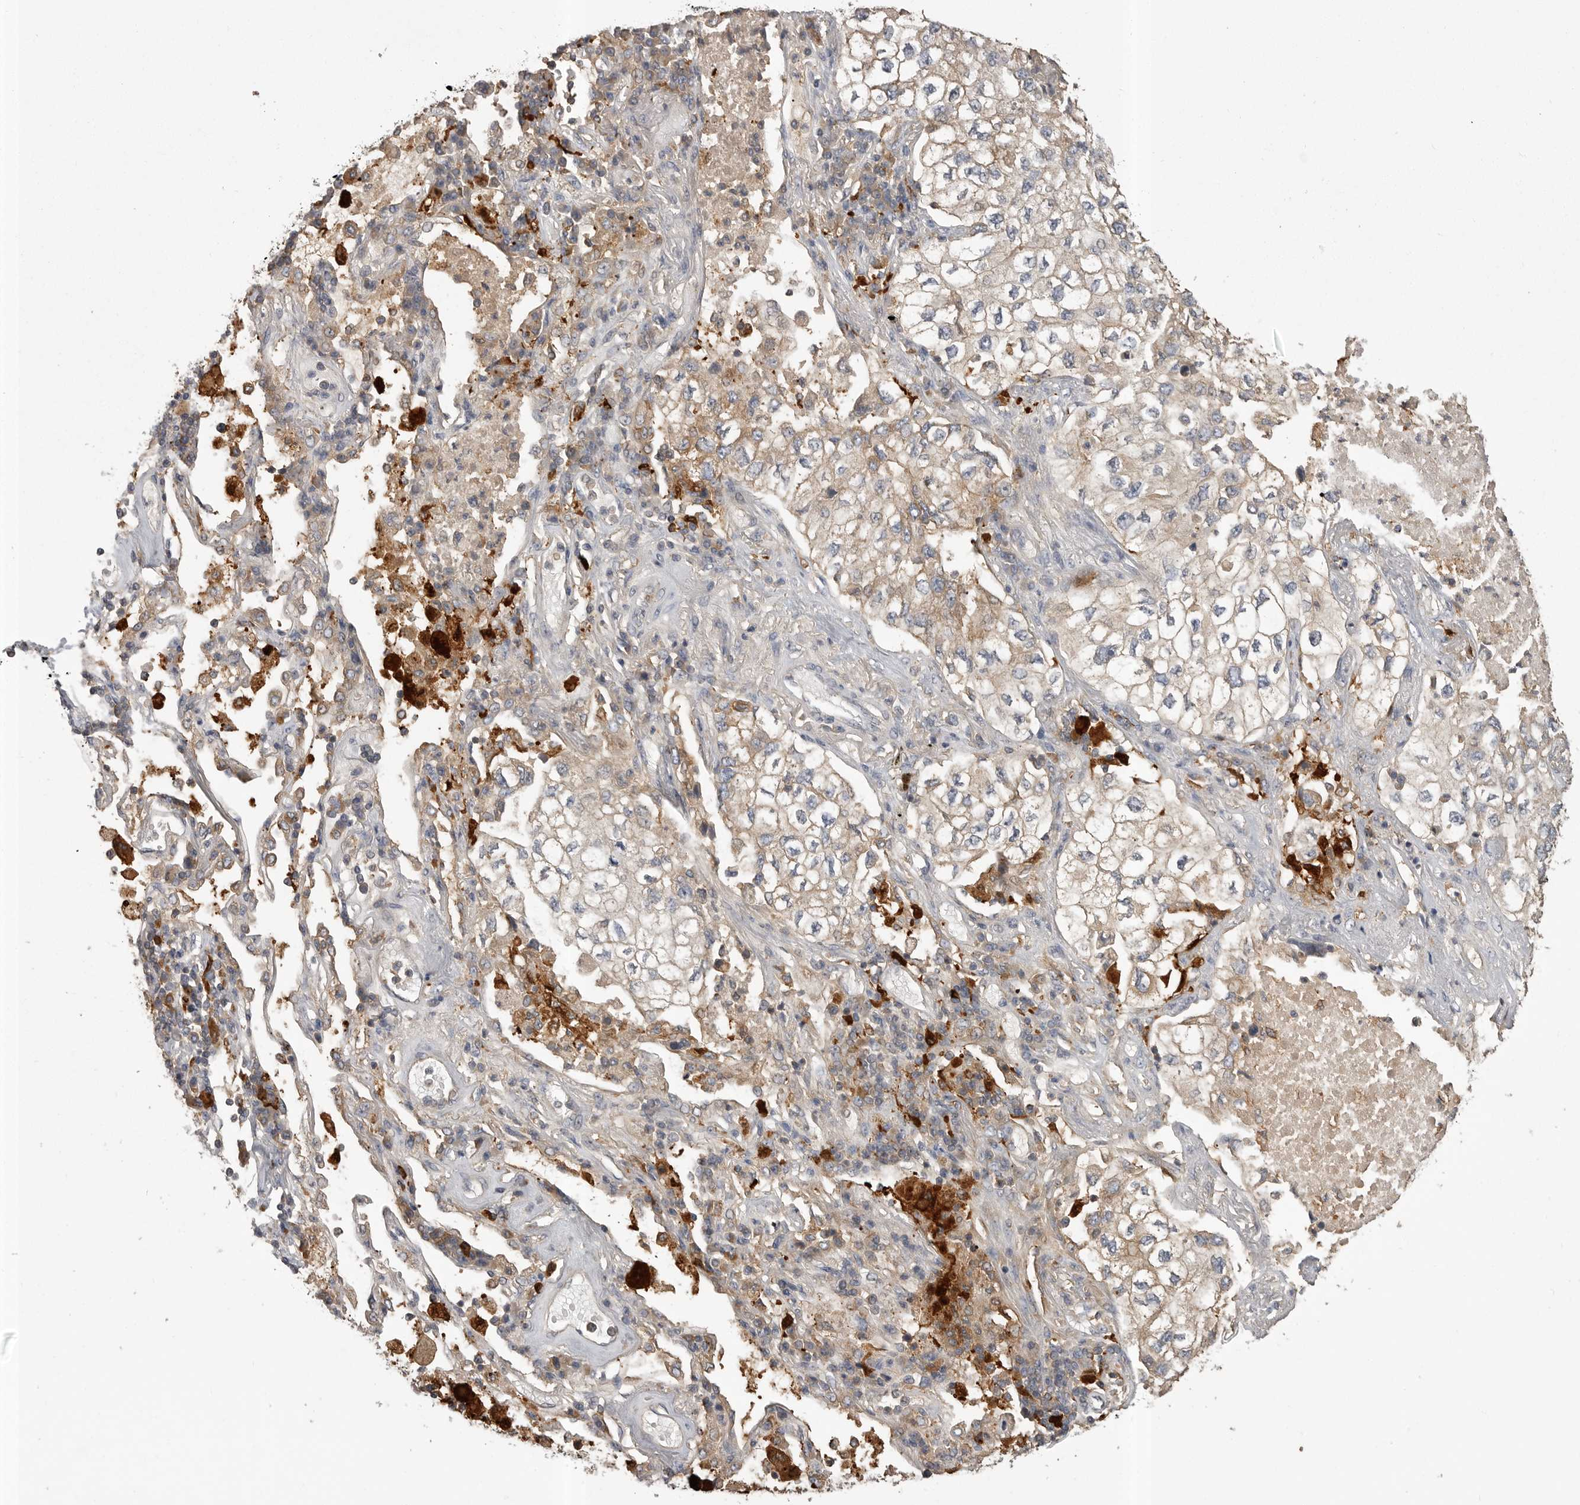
{"staining": {"intensity": "weak", "quantity": "<25%", "location": "cytoplasmic/membranous"}, "tissue": "lung cancer", "cell_type": "Tumor cells", "image_type": "cancer", "snomed": [{"axis": "morphology", "description": "Adenocarcinoma, NOS"}, {"axis": "topography", "description": "Lung"}], "caption": "Immunohistochemistry (IHC) of lung adenocarcinoma demonstrates no expression in tumor cells.", "gene": "CMTM6", "patient": {"sex": "male", "age": 63}}